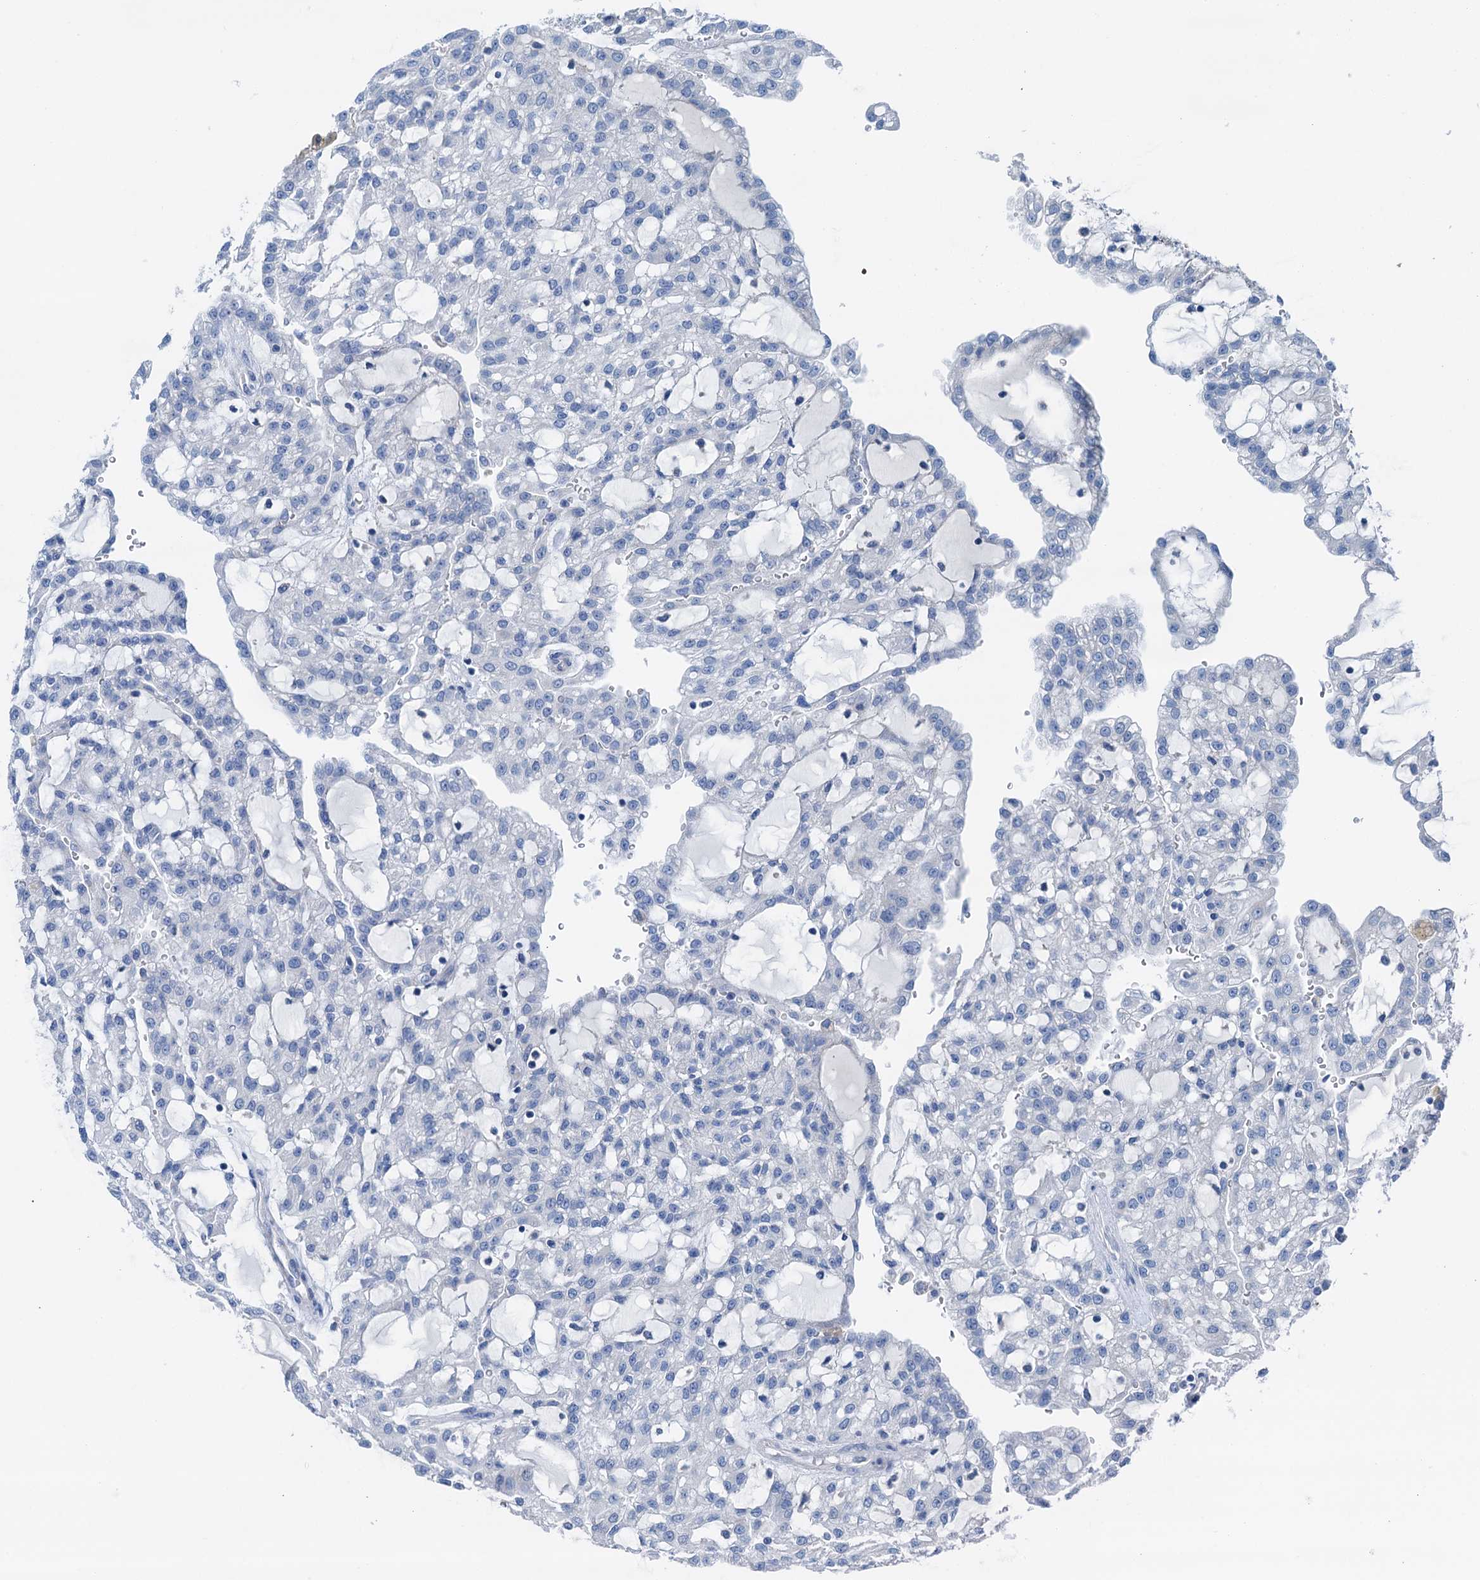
{"staining": {"intensity": "negative", "quantity": "none", "location": "none"}, "tissue": "renal cancer", "cell_type": "Tumor cells", "image_type": "cancer", "snomed": [{"axis": "morphology", "description": "Adenocarcinoma, NOS"}, {"axis": "topography", "description": "Kidney"}], "caption": "Tumor cells show no significant expression in adenocarcinoma (renal). The staining is performed using DAB brown chromogen with nuclei counter-stained in using hematoxylin.", "gene": "KNDC1", "patient": {"sex": "male", "age": 63}}